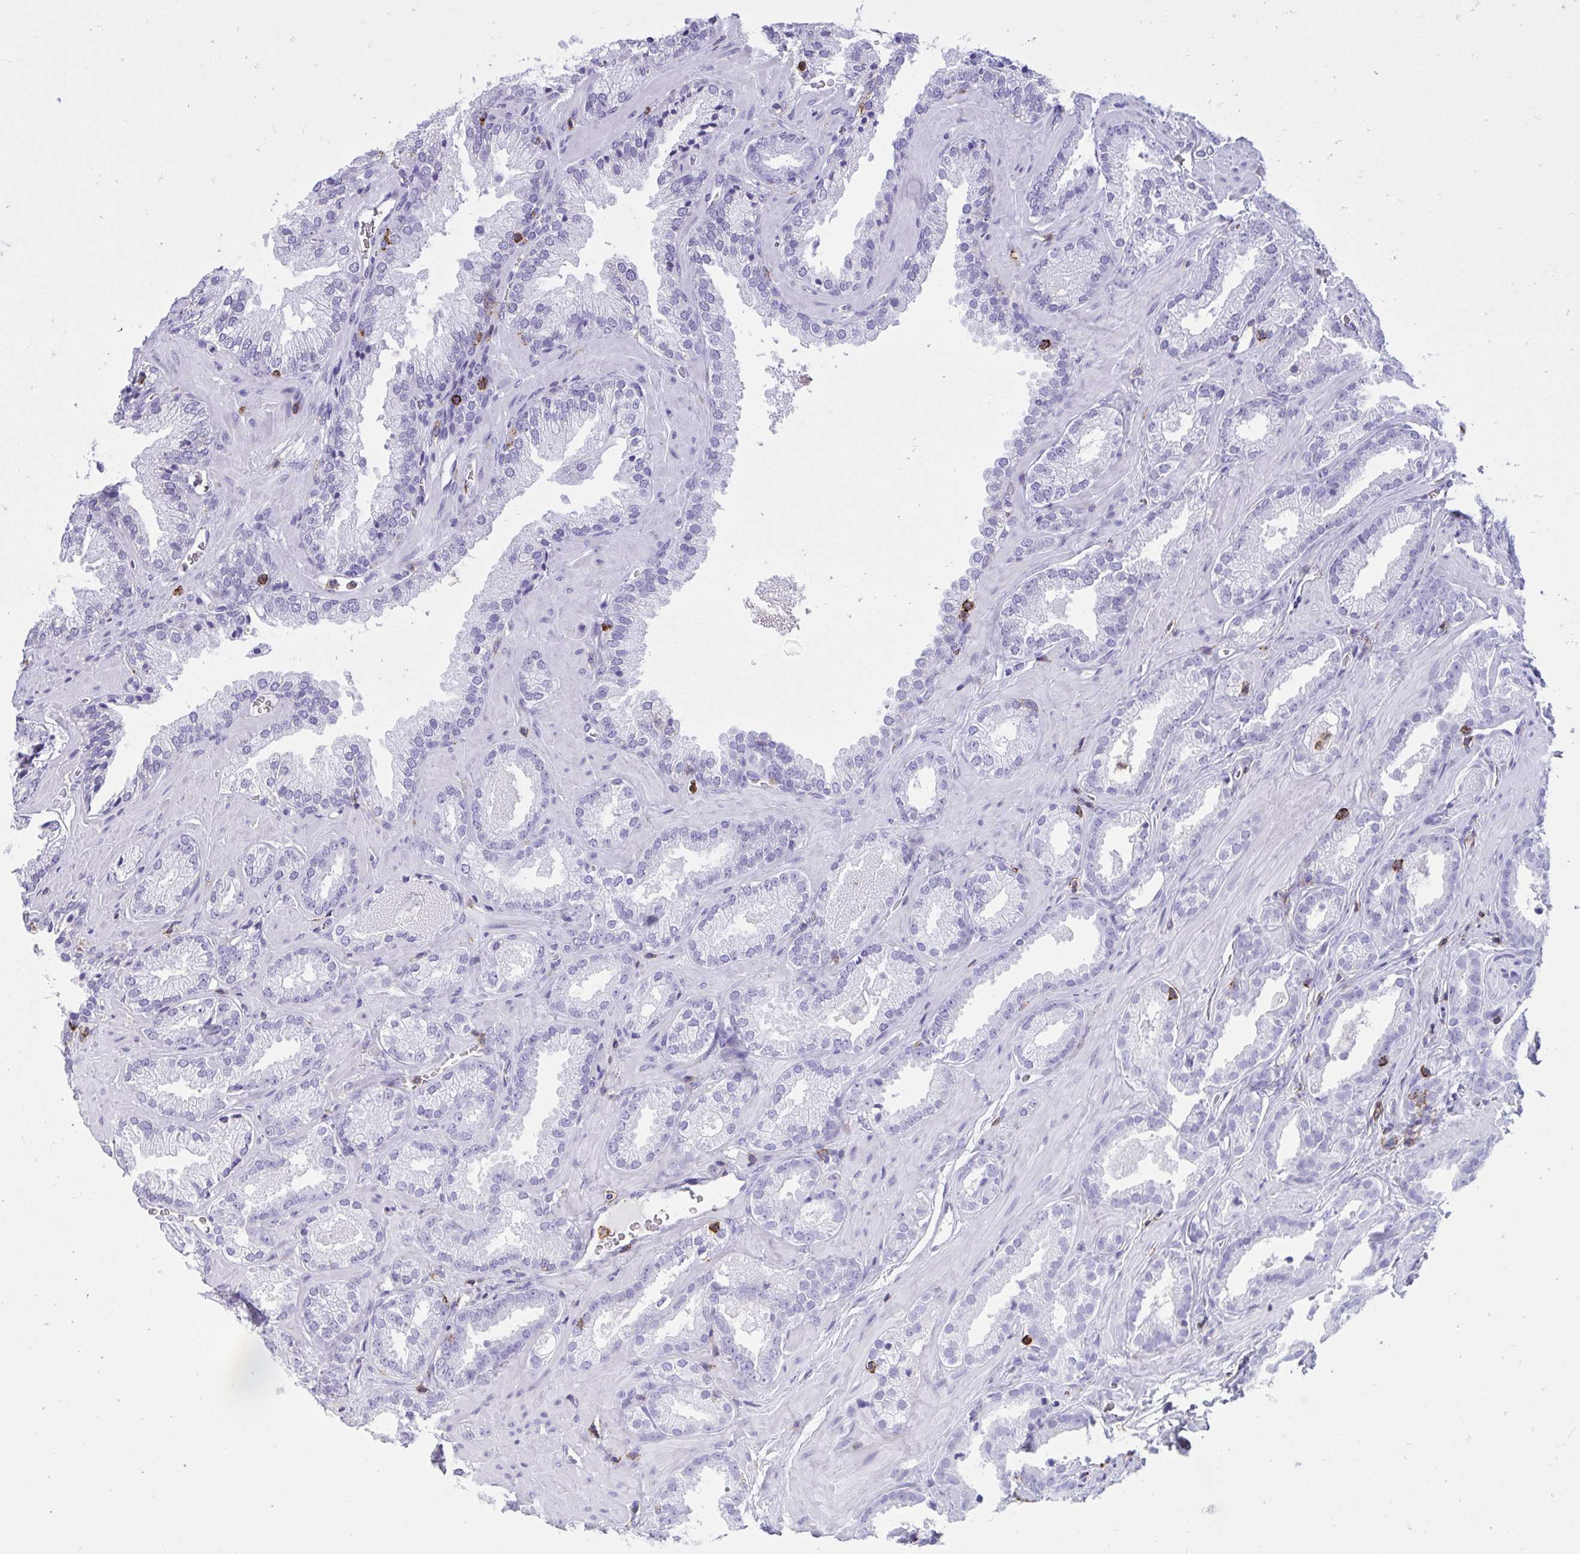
{"staining": {"intensity": "negative", "quantity": "none", "location": "none"}, "tissue": "prostate cancer", "cell_type": "Tumor cells", "image_type": "cancer", "snomed": [{"axis": "morphology", "description": "Adenocarcinoma, Low grade"}, {"axis": "topography", "description": "Prostate"}], "caption": "There is no significant staining in tumor cells of prostate cancer.", "gene": "SPN", "patient": {"sex": "male", "age": 62}}